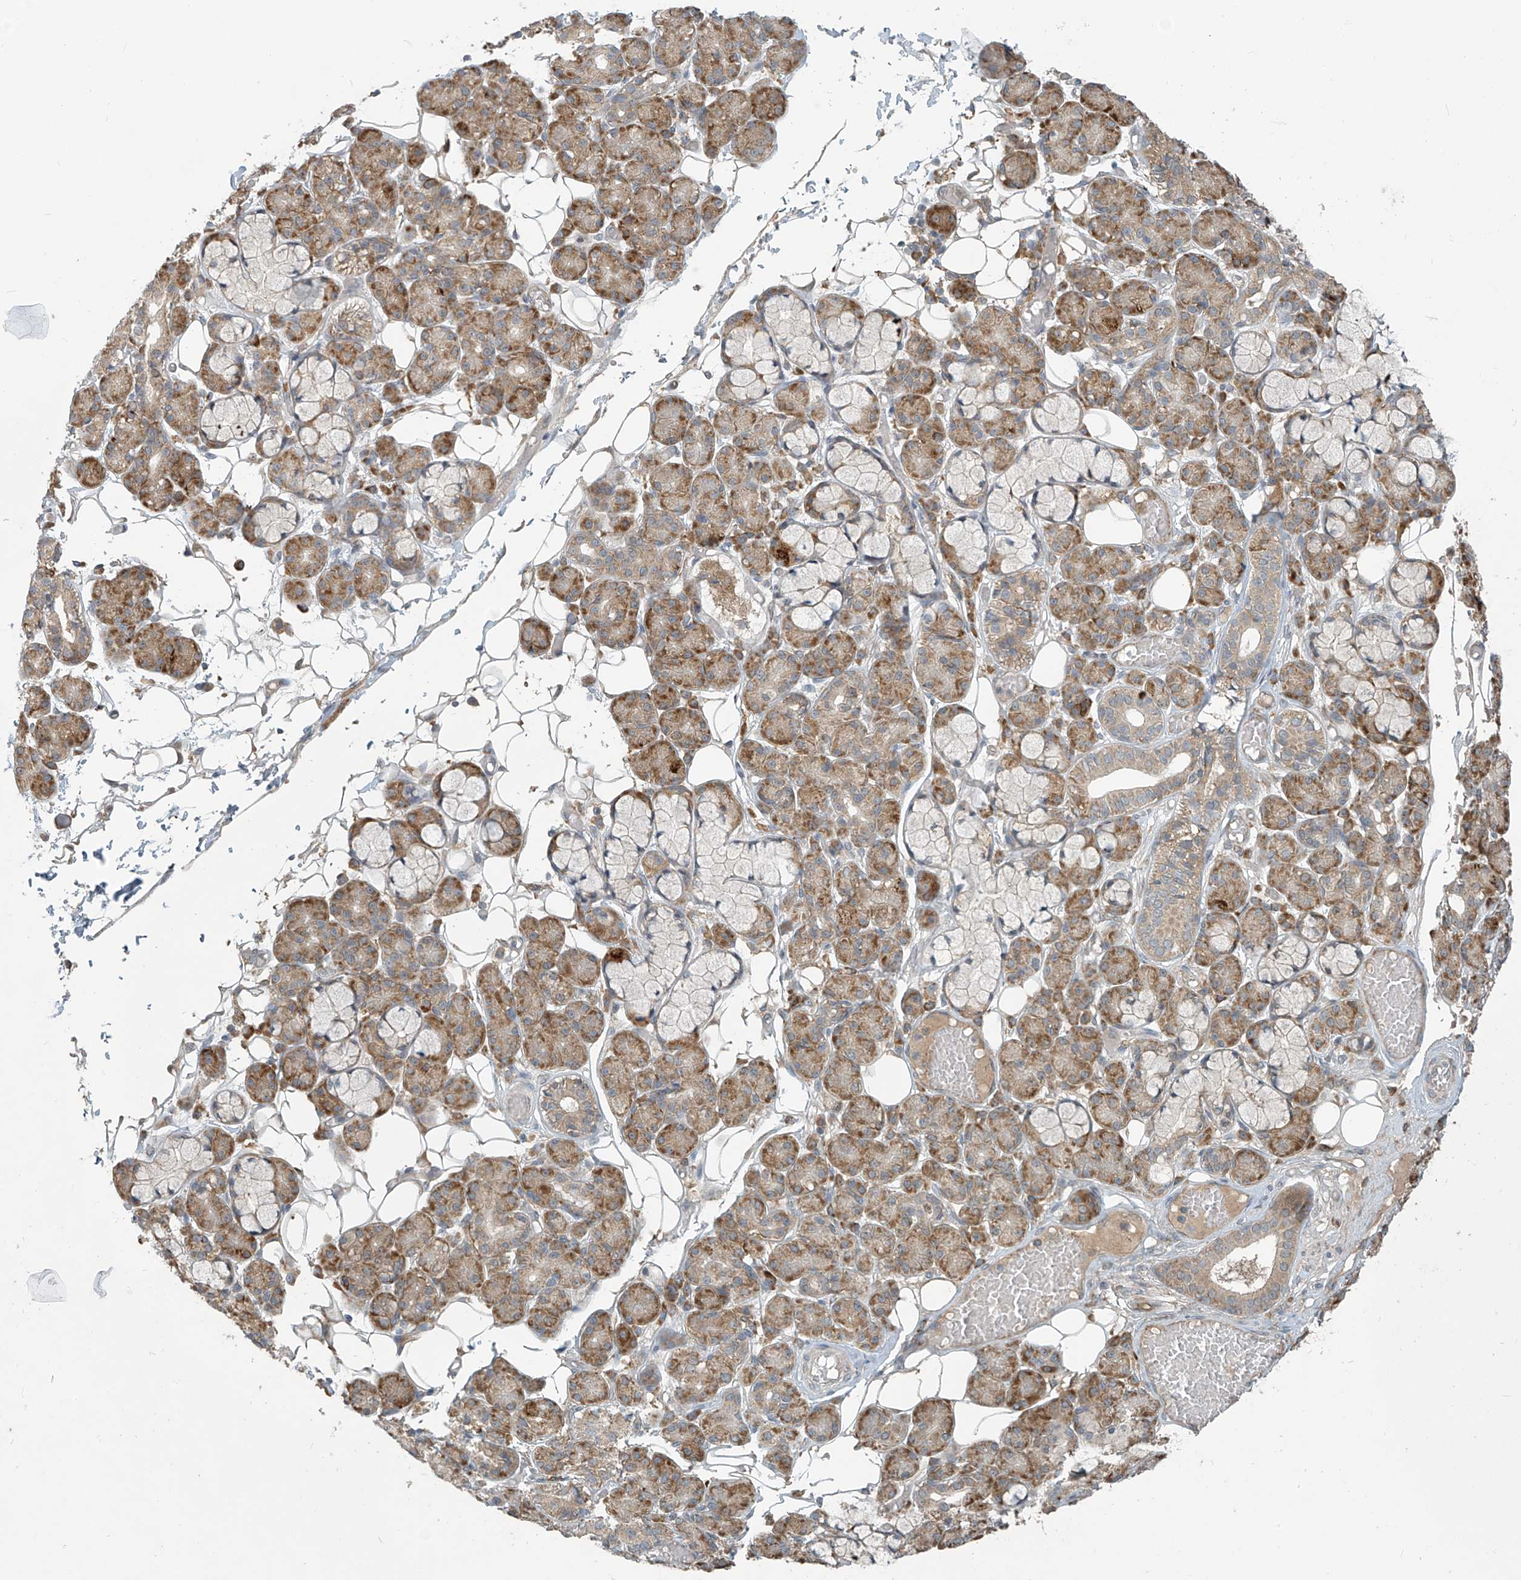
{"staining": {"intensity": "moderate", "quantity": ">75%", "location": "cytoplasmic/membranous"}, "tissue": "salivary gland", "cell_type": "Glandular cells", "image_type": "normal", "snomed": [{"axis": "morphology", "description": "Normal tissue, NOS"}, {"axis": "topography", "description": "Salivary gland"}], "caption": "The photomicrograph displays staining of normal salivary gland, revealing moderate cytoplasmic/membranous protein expression (brown color) within glandular cells. (DAB (3,3'-diaminobenzidine) IHC, brown staining for protein, blue staining for nuclei).", "gene": "KATNIP", "patient": {"sex": "male", "age": 63}}